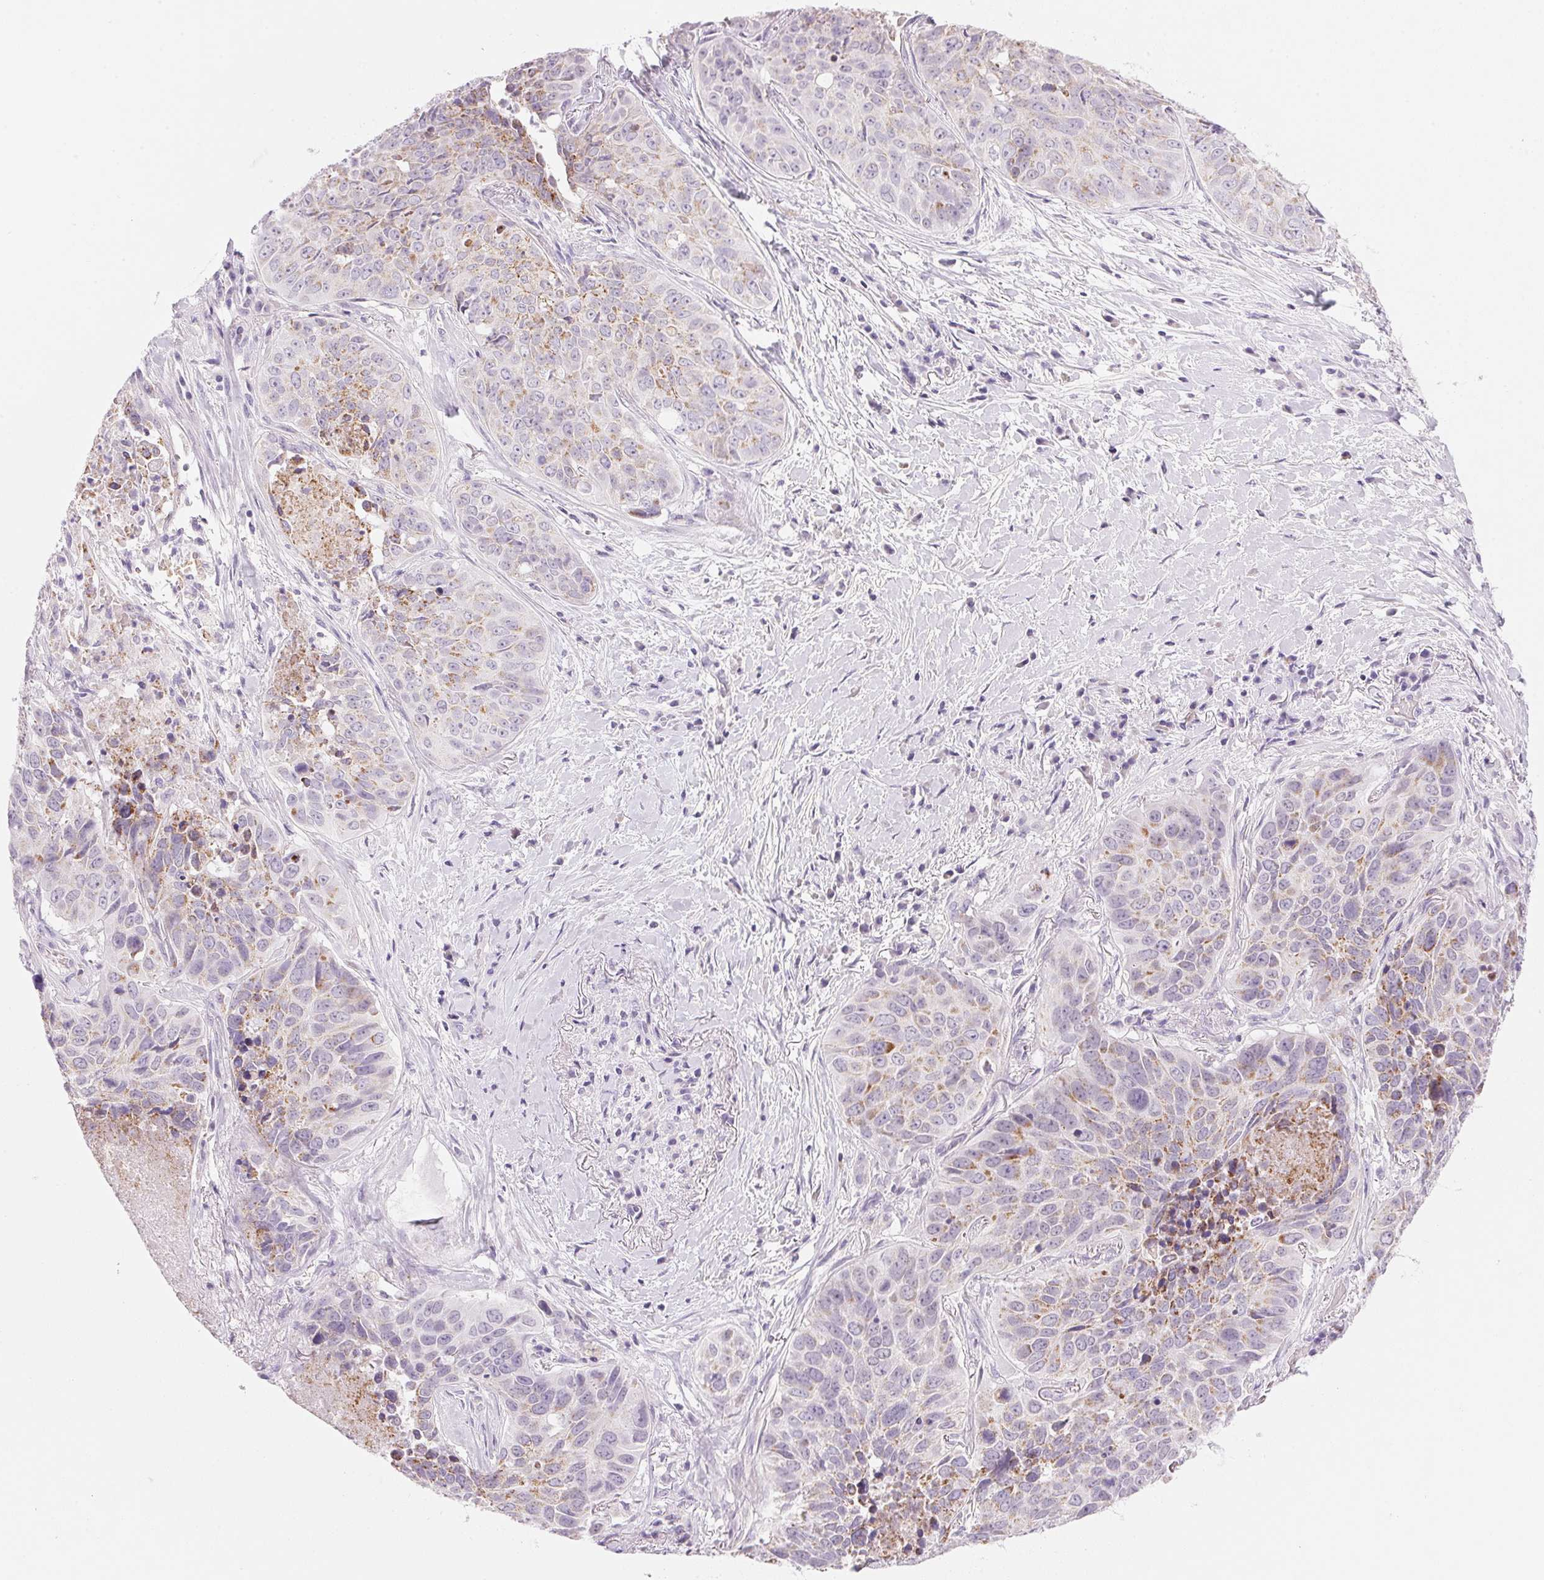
{"staining": {"intensity": "weak", "quantity": "25%-75%", "location": "cytoplasmic/membranous"}, "tissue": "lung cancer", "cell_type": "Tumor cells", "image_type": "cancer", "snomed": [{"axis": "morphology", "description": "Normal tissue, NOS"}, {"axis": "morphology", "description": "Squamous cell carcinoma, NOS"}, {"axis": "topography", "description": "Bronchus"}, {"axis": "topography", "description": "Lung"}], "caption": "Squamous cell carcinoma (lung) stained with immunohistochemistry (IHC) demonstrates weak cytoplasmic/membranous staining in about 25%-75% of tumor cells. The staining was performed using DAB to visualize the protein expression in brown, while the nuclei were stained in blue with hematoxylin (Magnification: 20x).", "gene": "CYP11B1", "patient": {"sex": "male", "age": 64}}